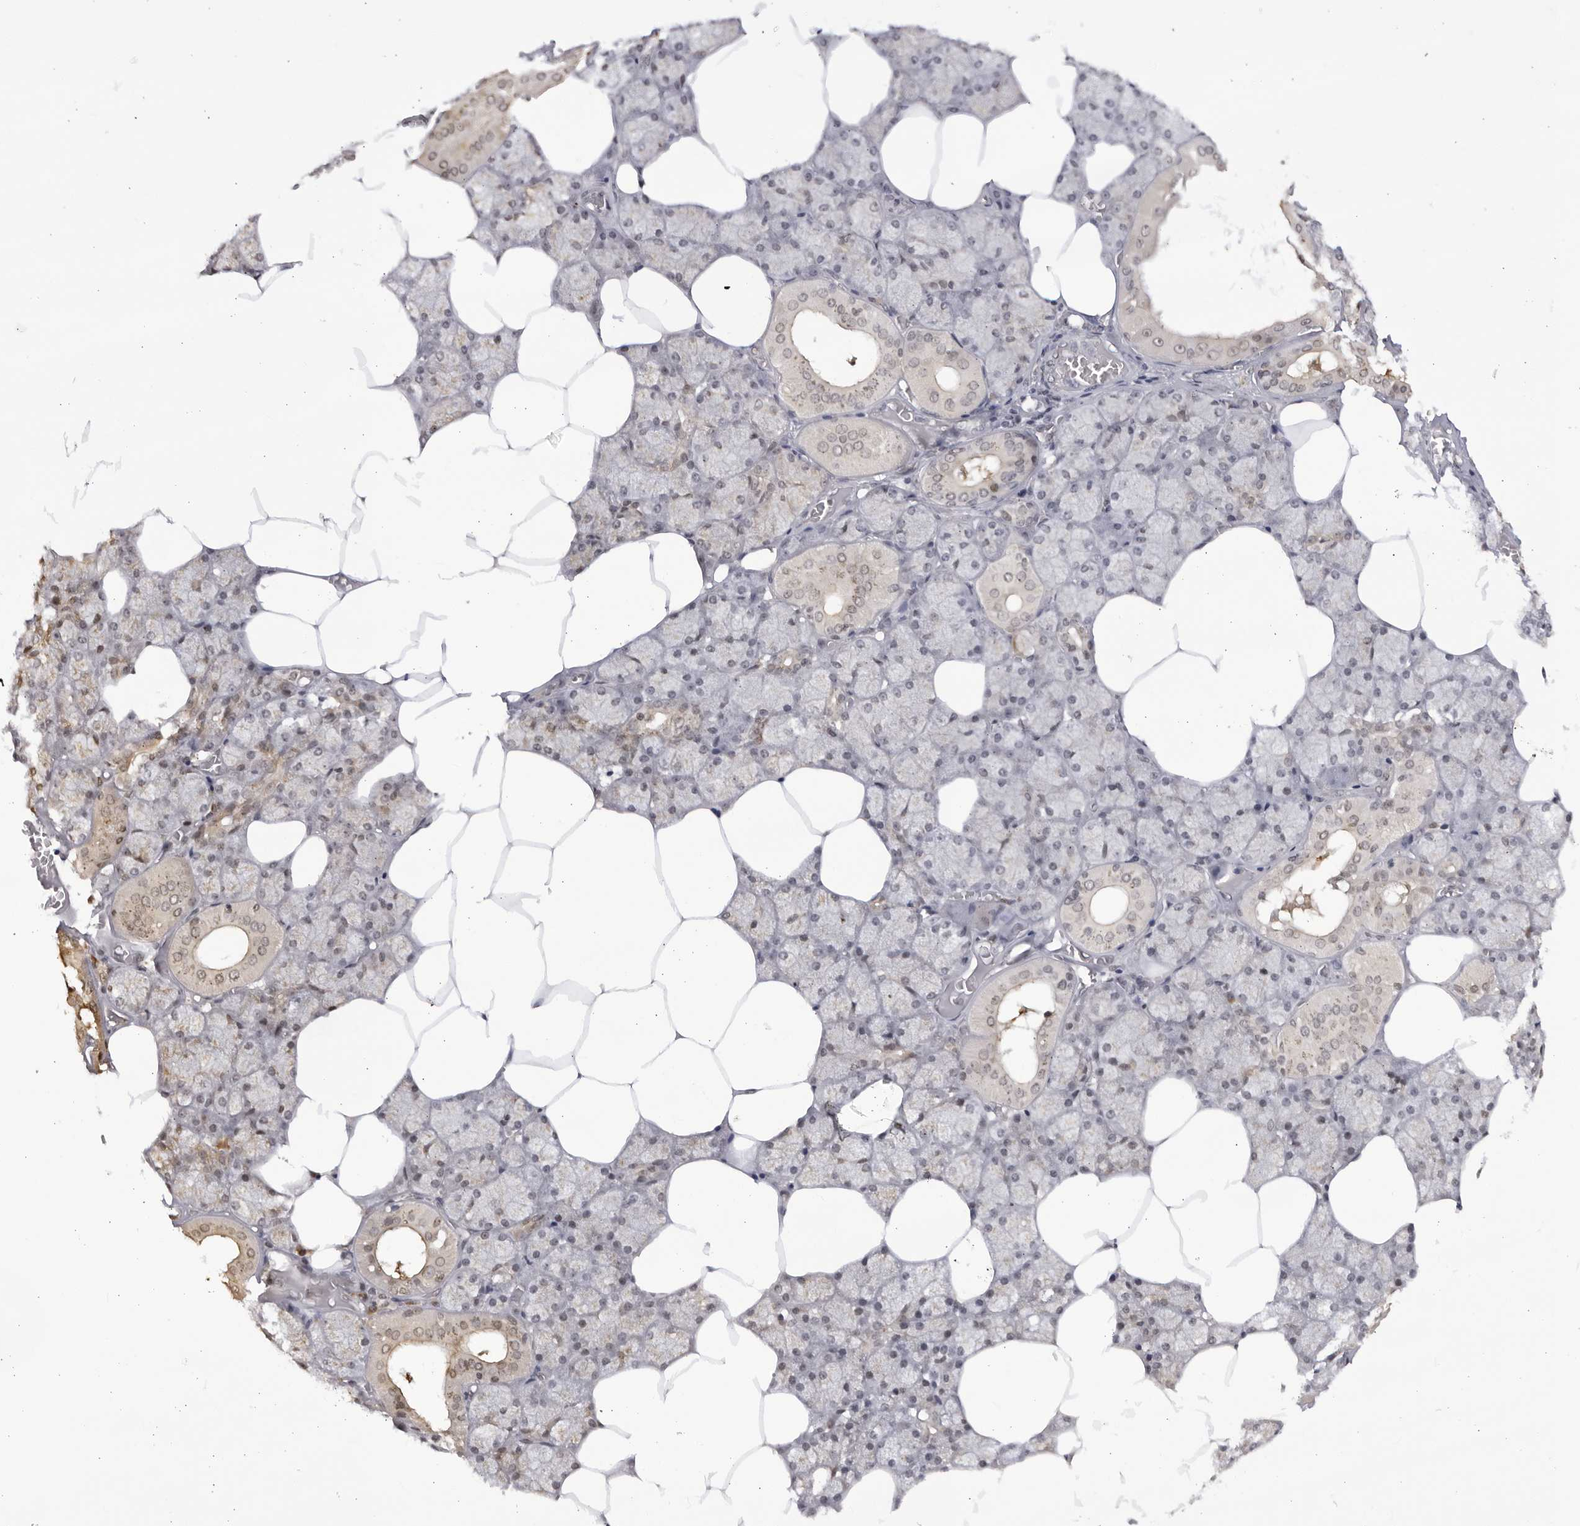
{"staining": {"intensity": "weak", "quantity": "25%-75%", "location": "cytoplasmic/membranous,nuclear"}, "tissue": "salivary gland", "cell_type": "Glandular cells", "image_type": "normal", "snomed": [{"axis": "morphology", "description": "Normal tissue, NOS"}, {"axis": "topography", "description": "Salivary gland"}], "caption": "Immunohistochemistry (IHC) histopathology image of unremarkable salivary gland: salivary gland stained using immunohistochemistry (IHC) shows low levels of weak protein expression localized specifically in the cytoplasmic/membranous,nuclear of glandular cells, appearing as a cytoplasmic/membranous,nuclear brown color.", "gene": "RASGEF1C", "patient": {"sex": "male", "age": 62}}